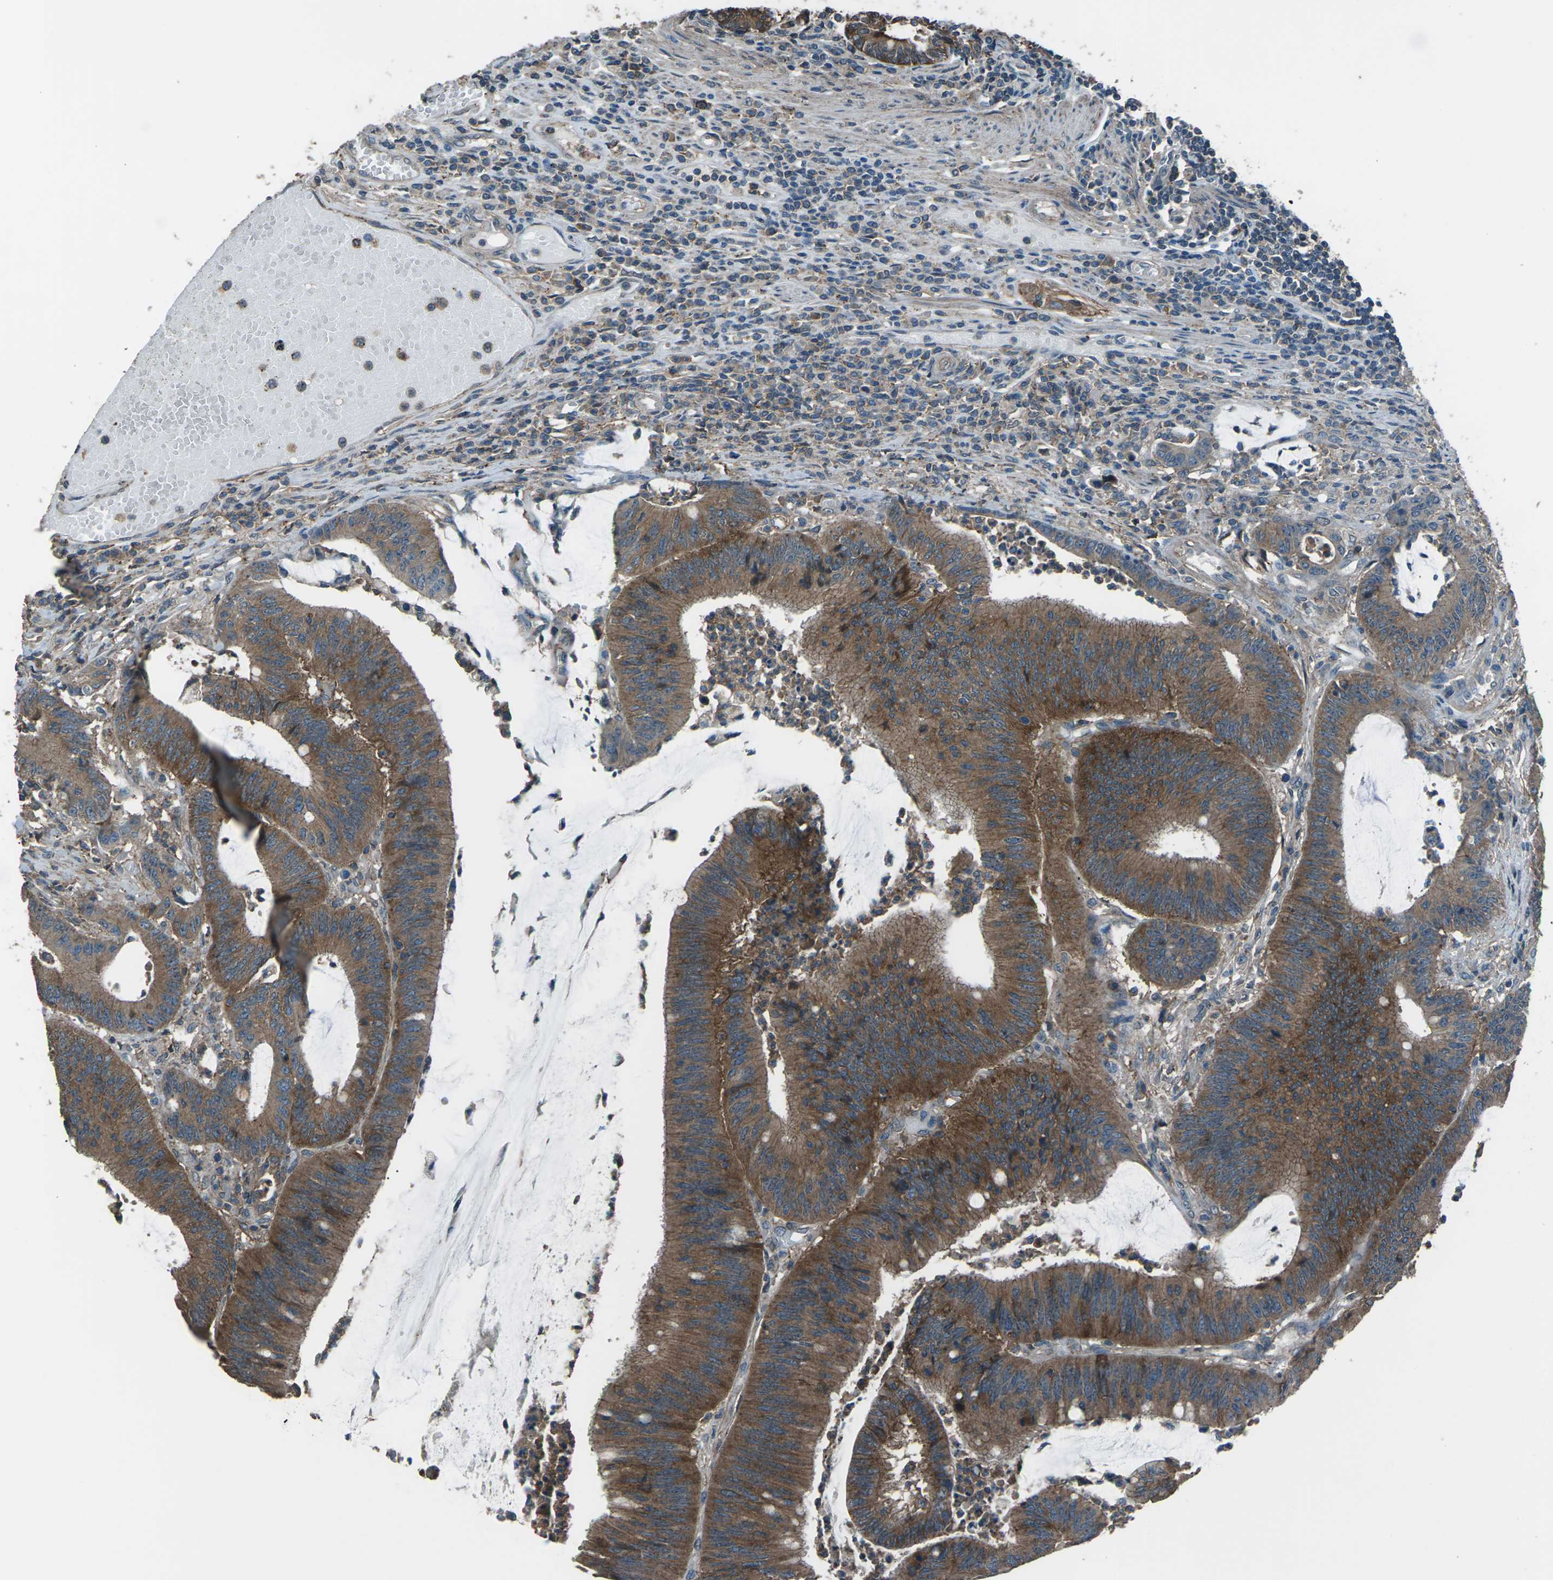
{"staining": {"intensity": "strong", "quantity": "25%-75%", "location": "cytoplasmic/membranous"}, "tissue": "colorectal cancer", "cell_type": "Tumor cells", "image_type": "cancer", "snomed": [{"axis": "morphology", "description": "Adenocarcinoma, NOS"}, {"axis": "topography", "description": "Rectum"}], "caption": "Tumor cells show high levels of strong cytoplasmic/membranous expression in about 25%-75% of cells in colorectal adenocarcinoma.", "gene": "CMTM4", "patient": {"sex": "female", "age": 66}}